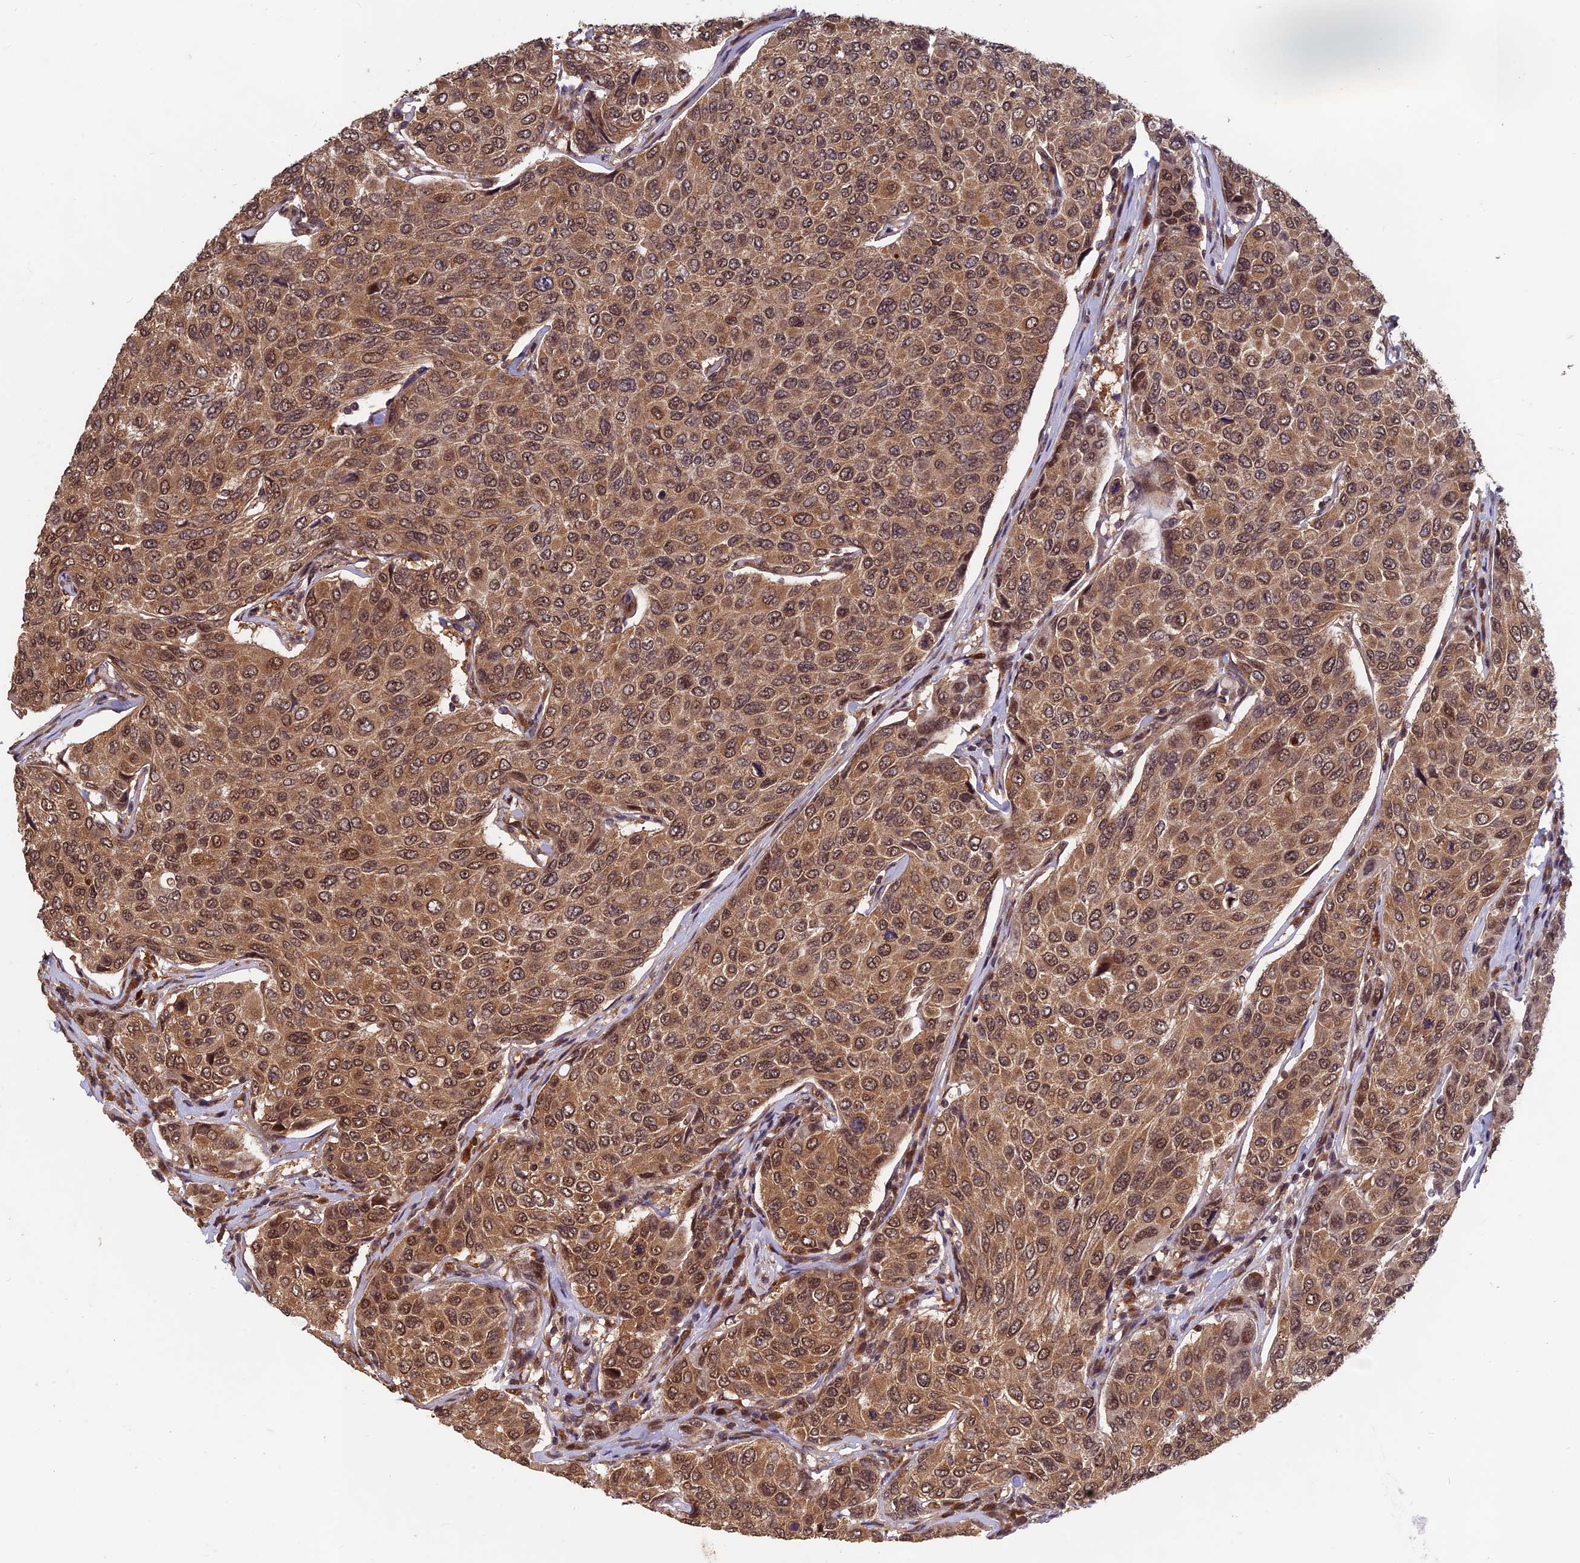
{"staining": {"intensity": "moderate", "quantity": ">75%", "location": "cytoplasmic/membranous,nuclear"}, "tissue": "breast cancer", "cell_type": "Tumor cells", "image_type": "cancer", "snomed": [{"axis": "morphology", "description": "Duct carcinoma"}, {"axis": "topography", "description": "Breast"}], "caption": "Human breast cancer (intraductal carcinoma) stained with a brown dye displays moderate cytoplasmic/membranous and nuclear positive positivity in about >75% of tumor cells.", "gene": "FAM53C", "patient": {"sex": "female", "age": 55}}